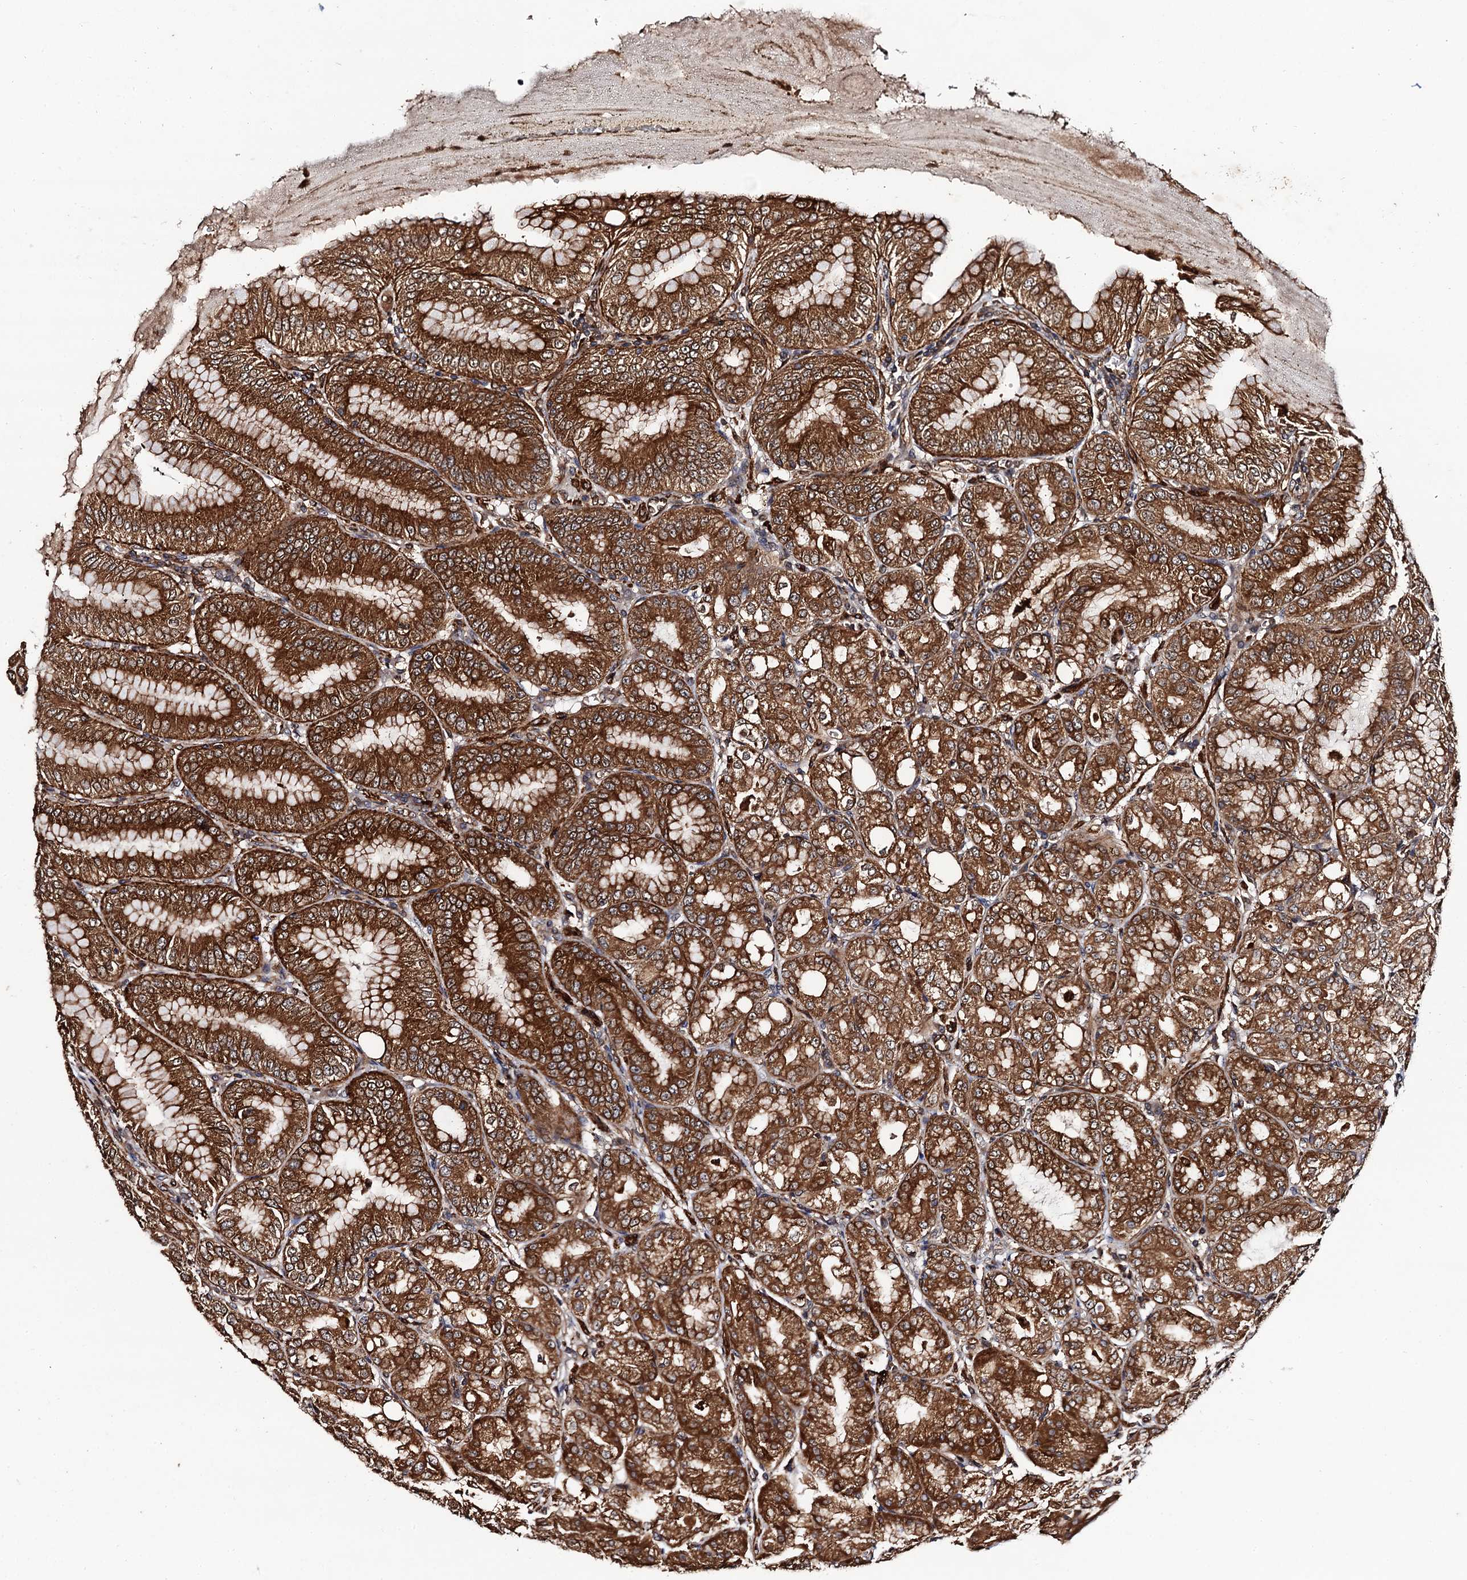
{"staining": {"intensity": "strong", "quantity": ">75%", "location": "cytoplasmic/membranous"}, "tissue": "stomach", "cell_type": "Glandular cells", "image_type": "normal", "snomed": [{"axis": "morphology", "description": "Normal tissue, NOS"}, {"axis": "topography", "description": "Stomach, lower"}], "caption": "High-magnification brightfield microscopy of benign stomach stained with DAB (3,3'-diaminobenzidine) (brown) and counterstained with hematoxylin (blue). glandular cells exhibit strong cytoplasmic/membranous positivity is present in approximately>75% of cells. (IHC, brightfield microscopy, high magnification).", "gene": "BORA", "patient": {"sex": "male", "age": 71}}